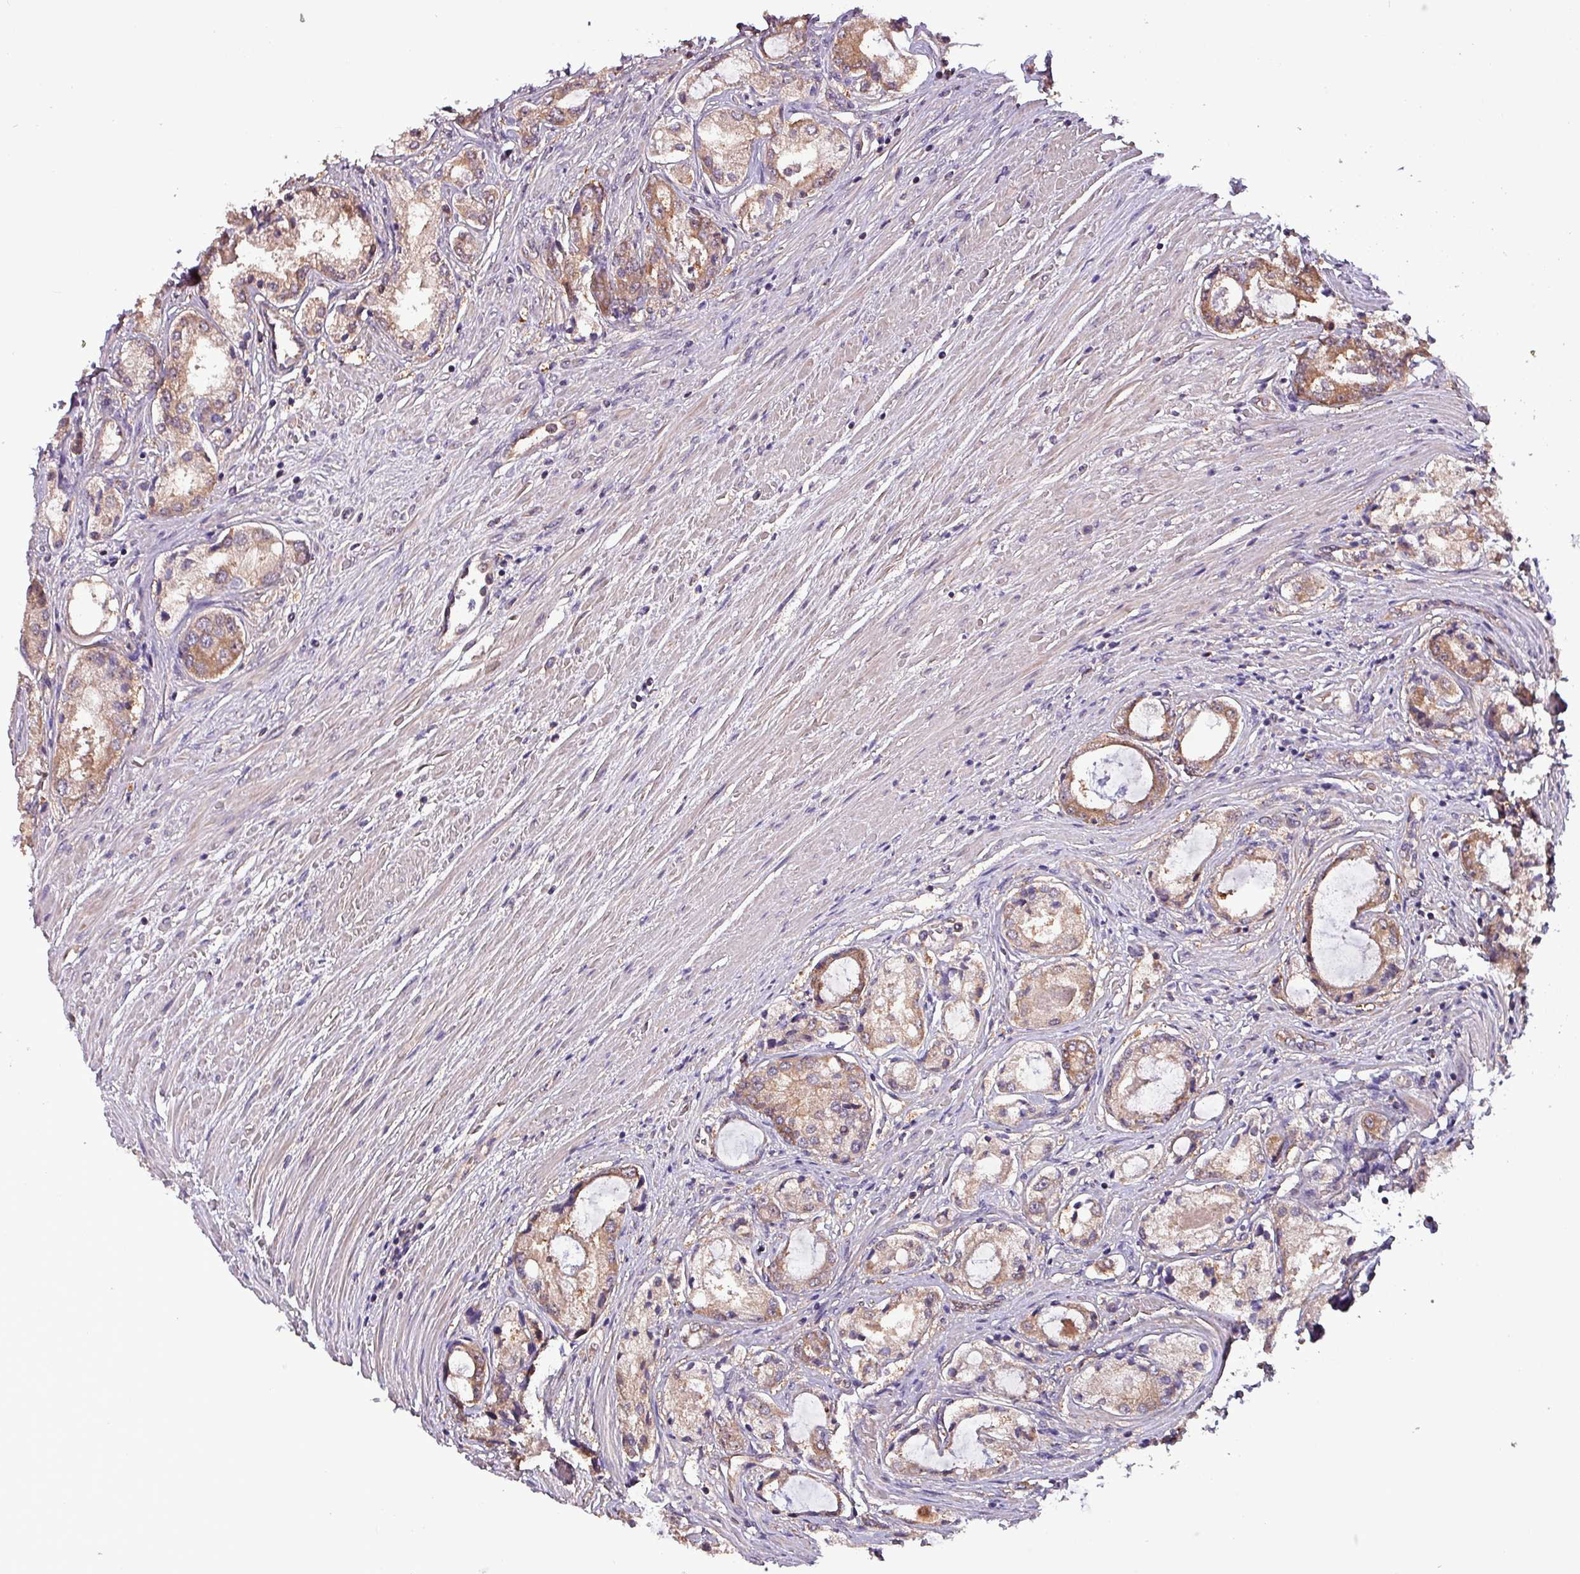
{"staining": {"intensity": "weak", "quantity": ">75%", "location": "cytoplasmic/membranous"}, "tissue": "prostate cancer", "cell_type": "Tumor cells", "image_type": "cancer", "snomed": [{"axis": "morphology", "description": "Adenocarcinoma, Low grade"}, {"axis": "topography", "description": "Prostate"}], "caption": "High-power microscopy captured an immunohistochemistry photomicrograph of prostate adenocarcinoma (low-grade), revealing weak cytoplasmic/membranous positivity in approximately >75% of tumor cells.", "gene": "PAFAH1B2", "patient": {"sex": "male", "age": 68}}